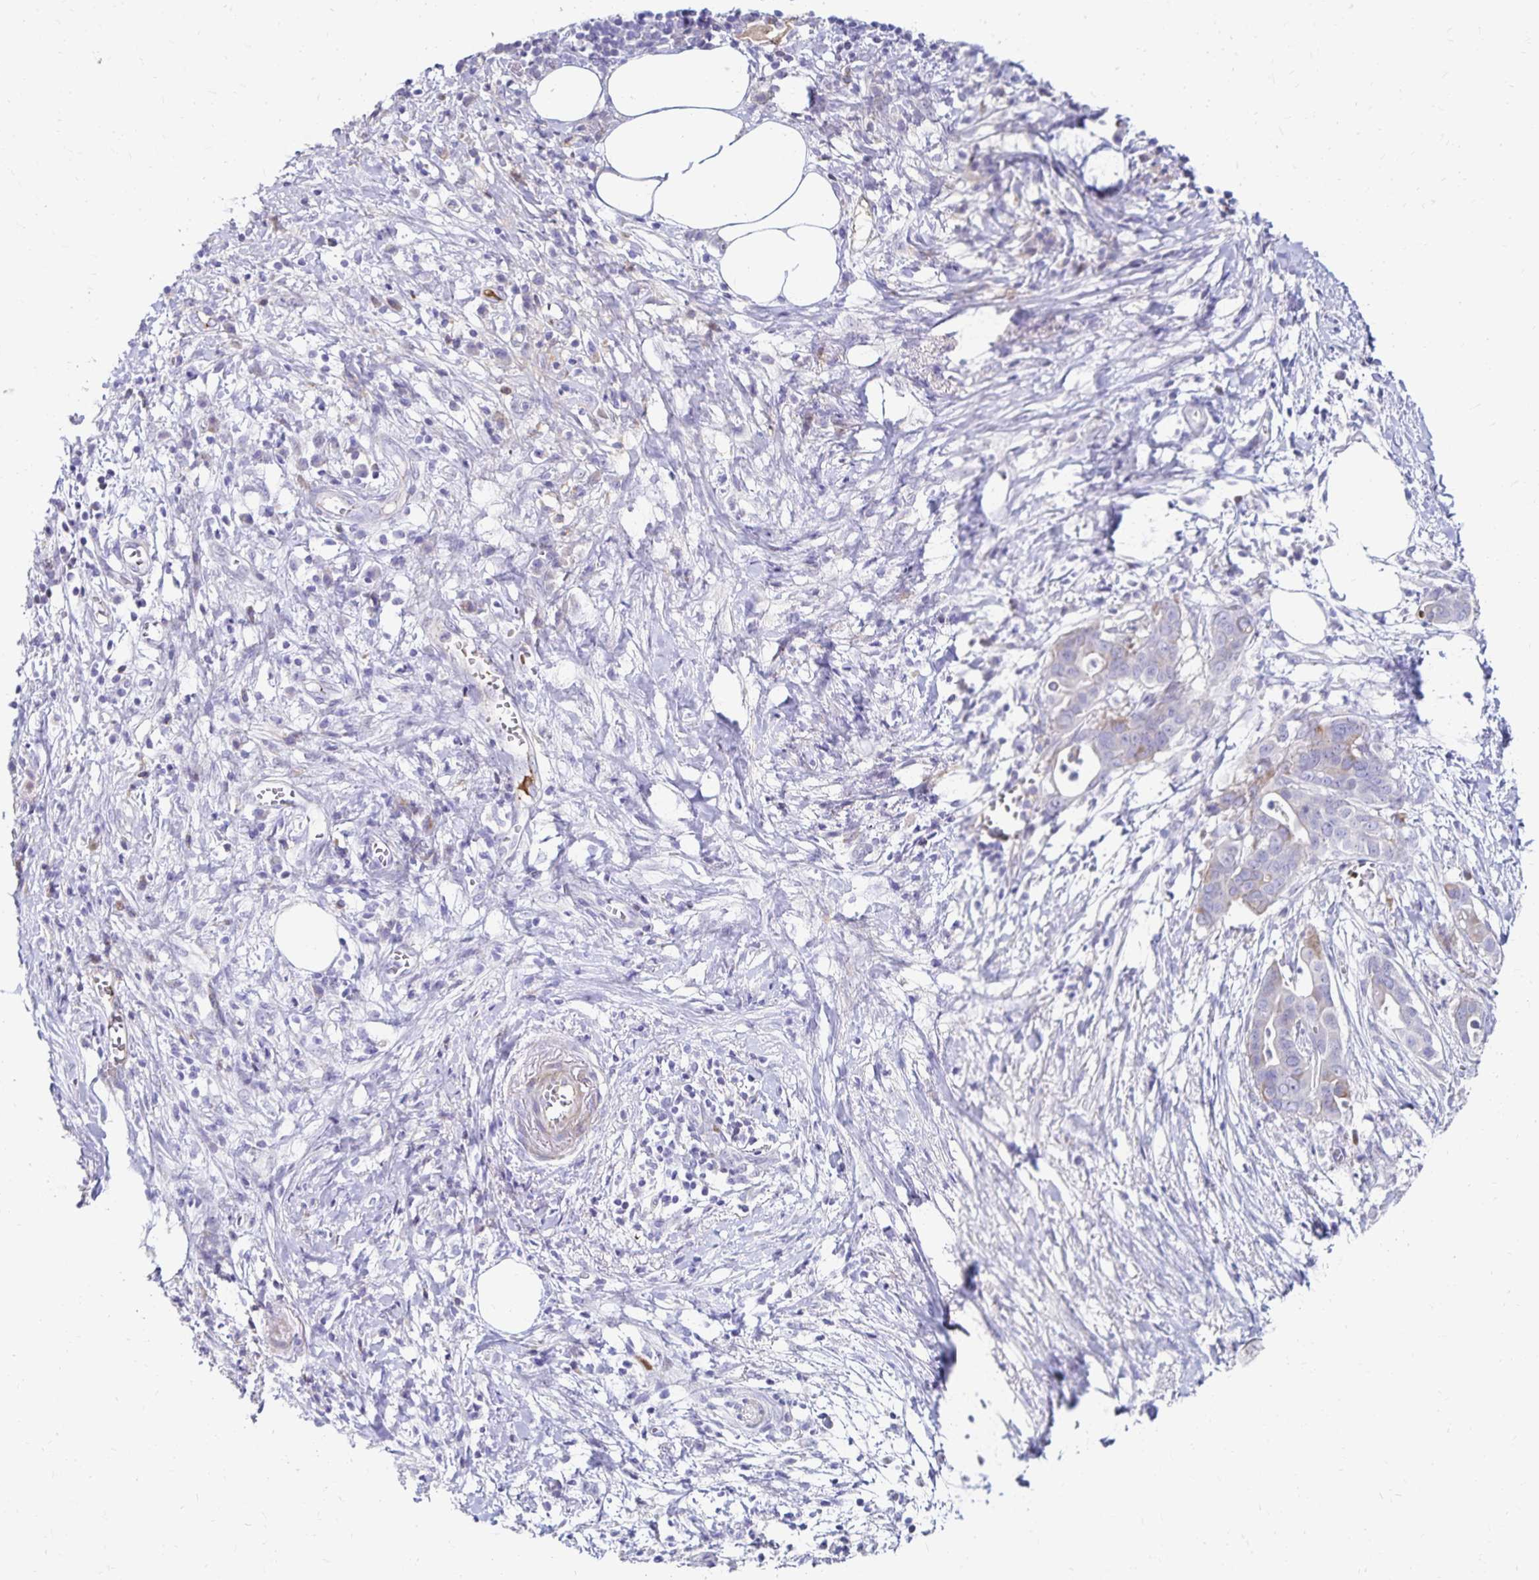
{"staining": {"intensity": "moderate", "quantity": "<25%", "location": "cytoplasmic/membranous"}, "tissue": "pancreatic cancer", "cell_type": "Tumor cells", "image_type": "cancer", "snomed": [{"axis": "morphology", "description": "Adenocarcinoma, NOS"}, {"axis": "topography", "description": "Pancreas"}], "caption": "About <25% of tumor cells in pancreatic cancer (adenocarcinoma) show moderate cytoplasmic/membranous protein positivity as visualized by brown immunohistochemical staining.", "gene": "NECAP1", "patient": {"sex": "male", "age": 61}}